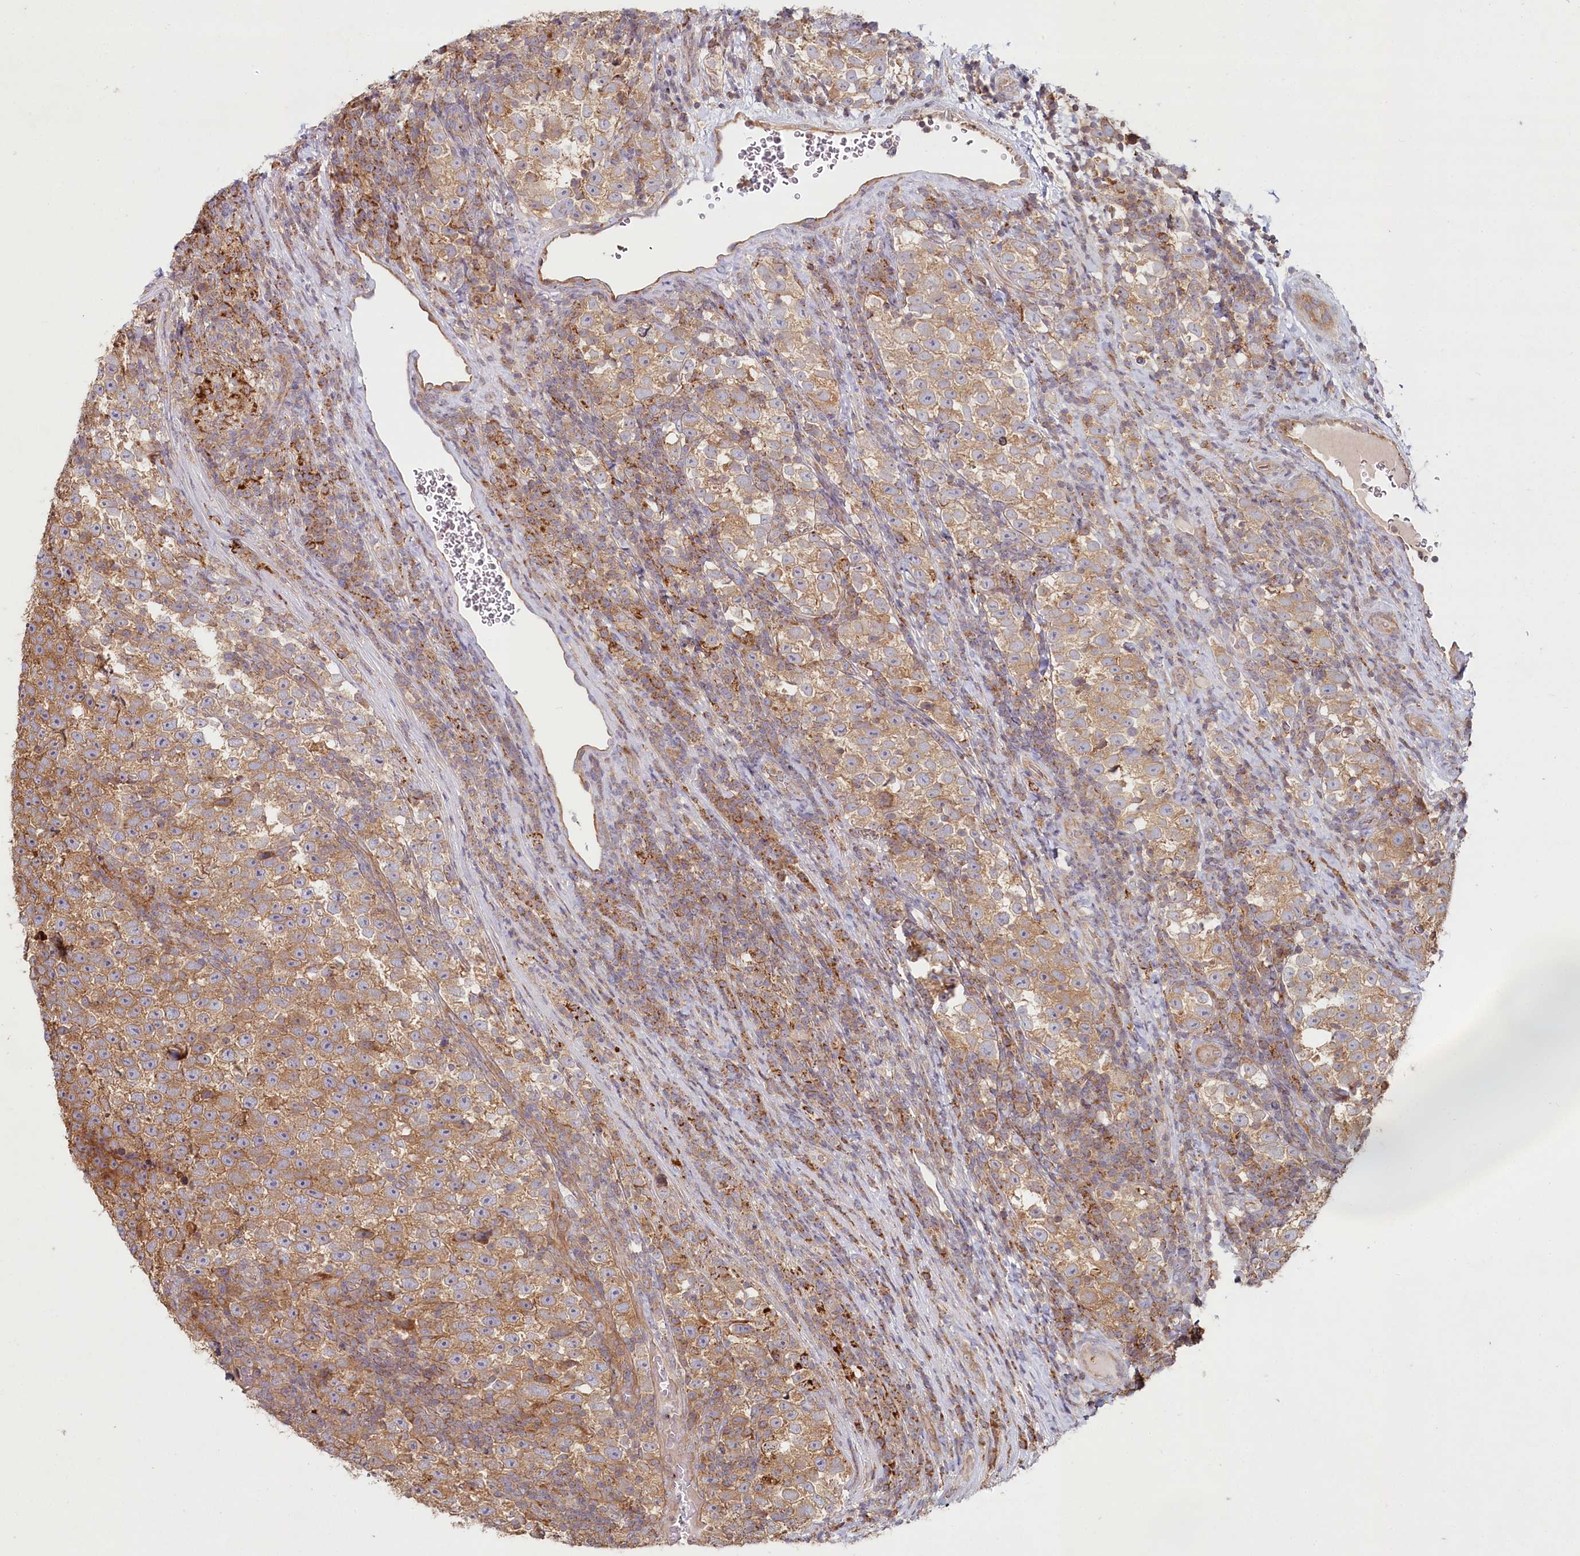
{"staining": {"intensity": "moderate", "quantity": ">75%", "location": "cytoplasmic/membranous"}, "tissue": "testis cancer", "cell_type": "Tumor cells", "image_type": "cancer", "snomed": [{"axis": "morphology", "description": "Normal tissue, NOS"}, {"axis": "morphology", "description": "Seminoma, NOS"}, {"axis": "topography", "description": "Testis"}], "caption": "A photomicrograph of testis cancer stained for a protein reveals moderate cytoplasmic/membranous brown staining in tumor cells.", "gene": "HAL", "patient": {"sex": "male", "age": 43}}